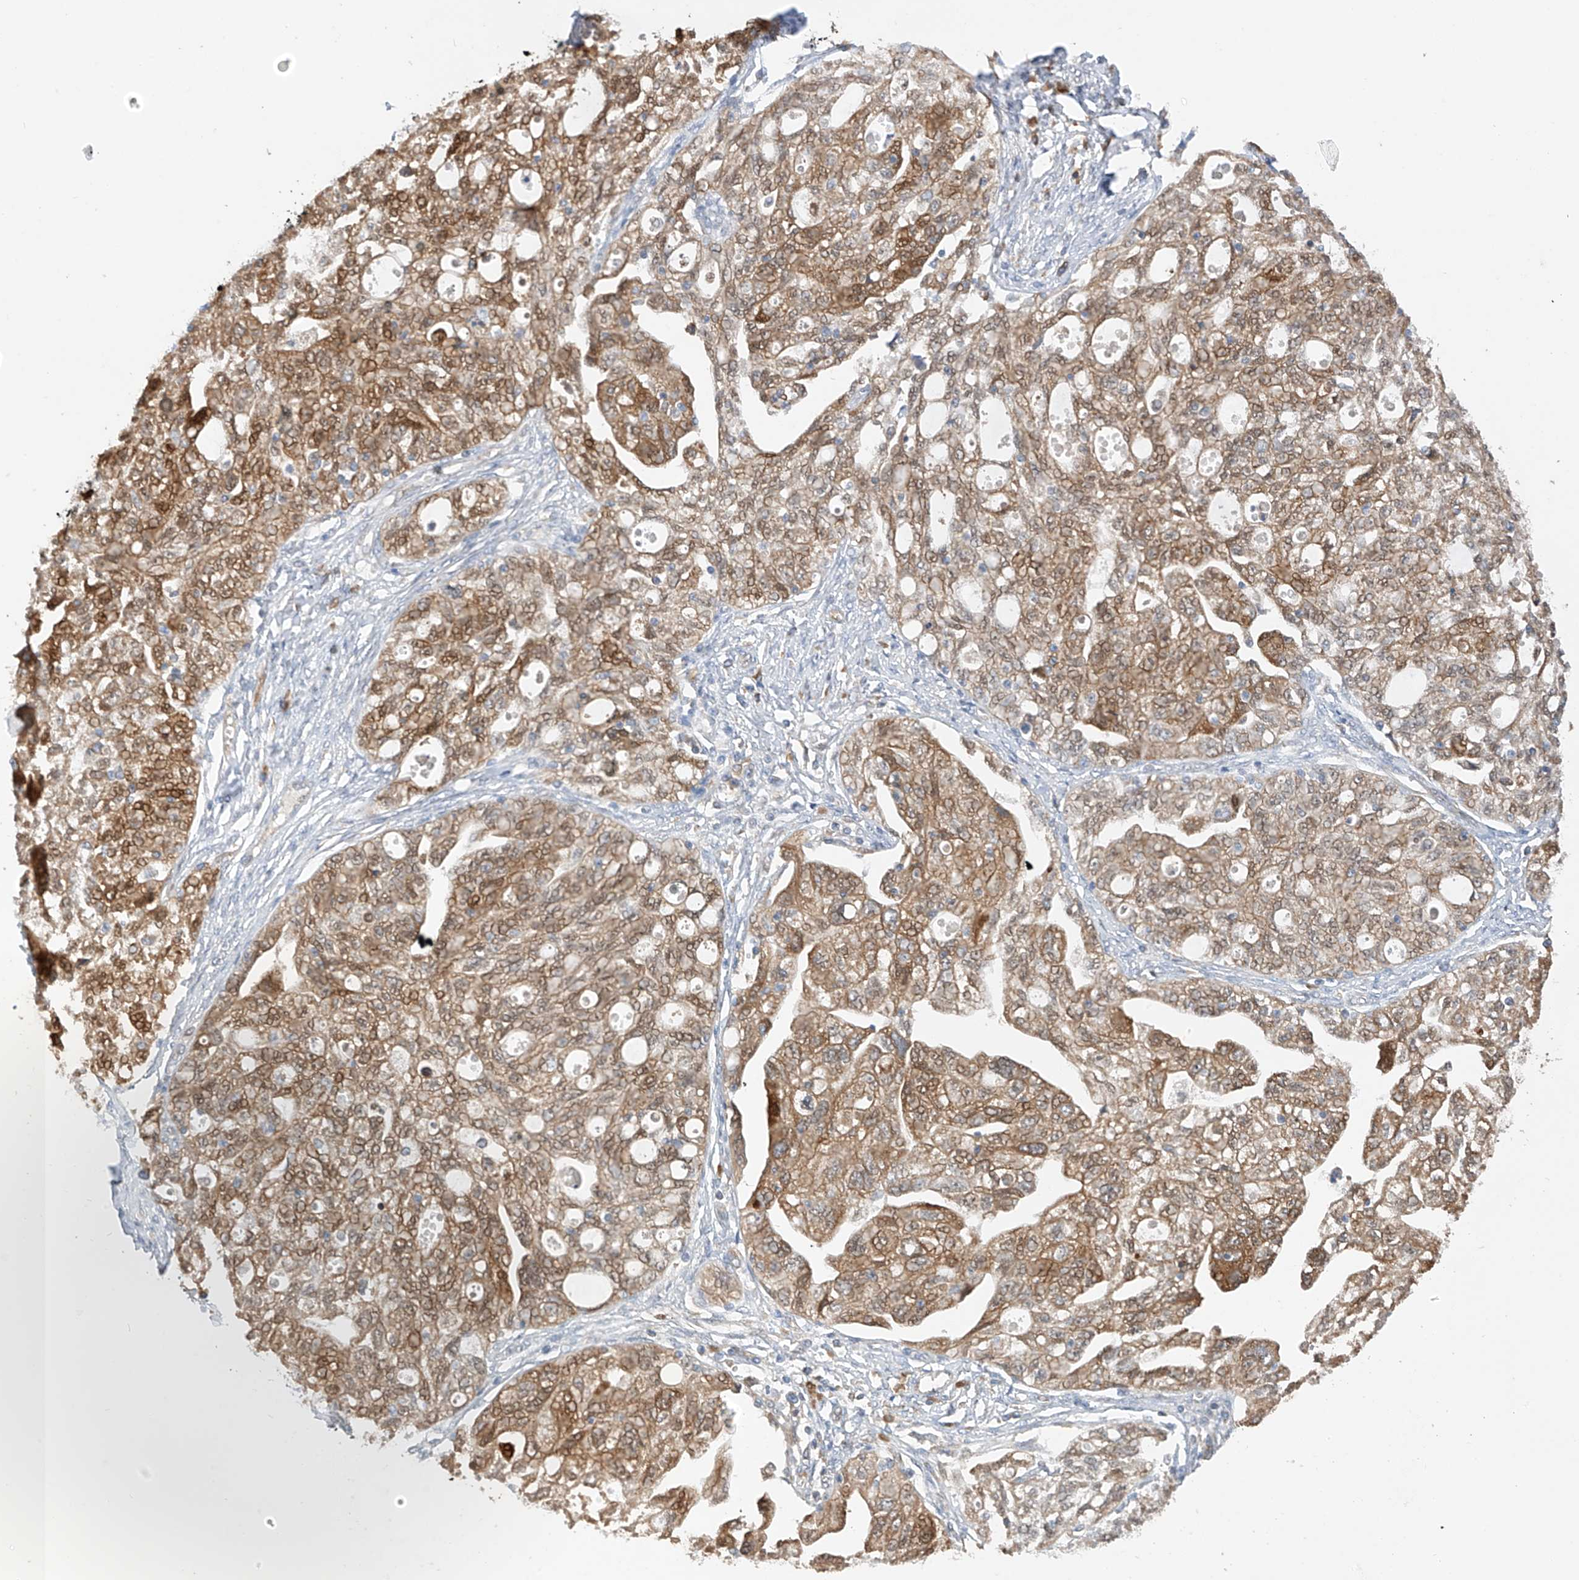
{"staining": {"intensity": "moderate", "quantity": ">75%", "location": "cytoplasmic/membranous"}, "tissue": "ovarian cancer", "cell_type": "Tumor cells", "image_type": "cancer", "snomed": [{"axis": "morphology", "description": "Carcinoma, NOS"}, {"axis": "morphology", "description": "Cystadenocarcinoma, serous, NOS"}, {"axis": "topography", "description": "Ovary"}], "caption": "Immunohistochemical staining of carcinoma (ovarian) shows moderate cytoplasmic/membranous protein expression in about >75% of tumor cells. (DAB (3,3'-diaminobenzidine) IHC with brightfield microscopy, high magnification).", "gene": "PPA2", "patient": {"sex": "female", "age": 69}}